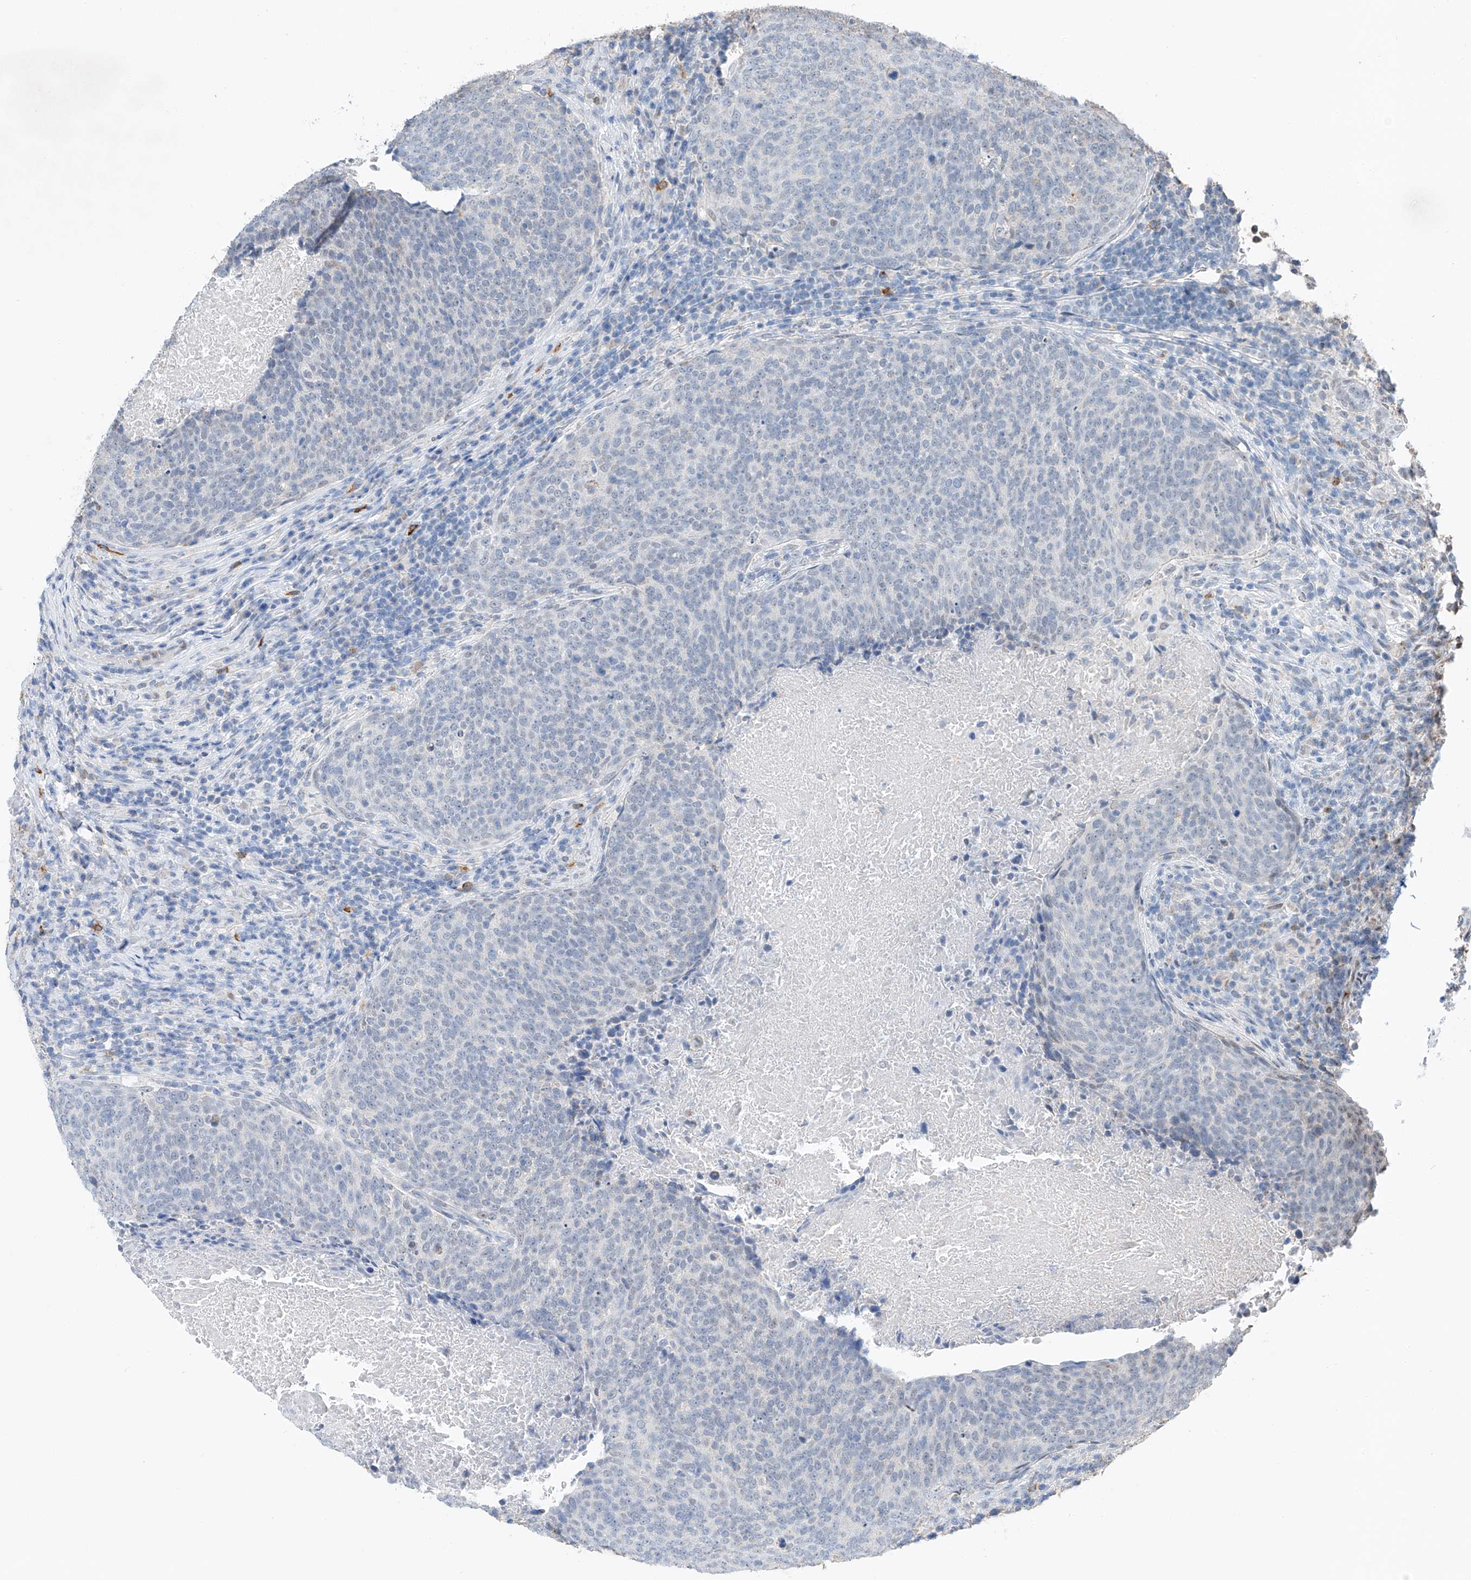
{"staining": {"intensity": "negative", "quantity": "none", "location": "none"}, "tissue": "head and neck cancer", "cell_type": "Tumor cells", "image_type": "cancer", "snomed": [{"axis": "morphology", "description": "Squamous cell carcinoma, NOS"}, {"axis": "morphology", "description": "Squamous cell carcinoma, metastatic, NOS"}, {"axis": "topography", "description": "Lymph node"}, {"axis": "topography", "description": "Head-Neck"}], "caption": "Immunohistochemistry (IHC) of human head and neck metastatic squamous cell carcinoma shows no staining in tumor cells. (DAB immunohistochemistry (IHC) visualized using brightfield microscopy, high magnification).", "gene": "KLF15", "patient": {"sex": "male", "age": 62}}